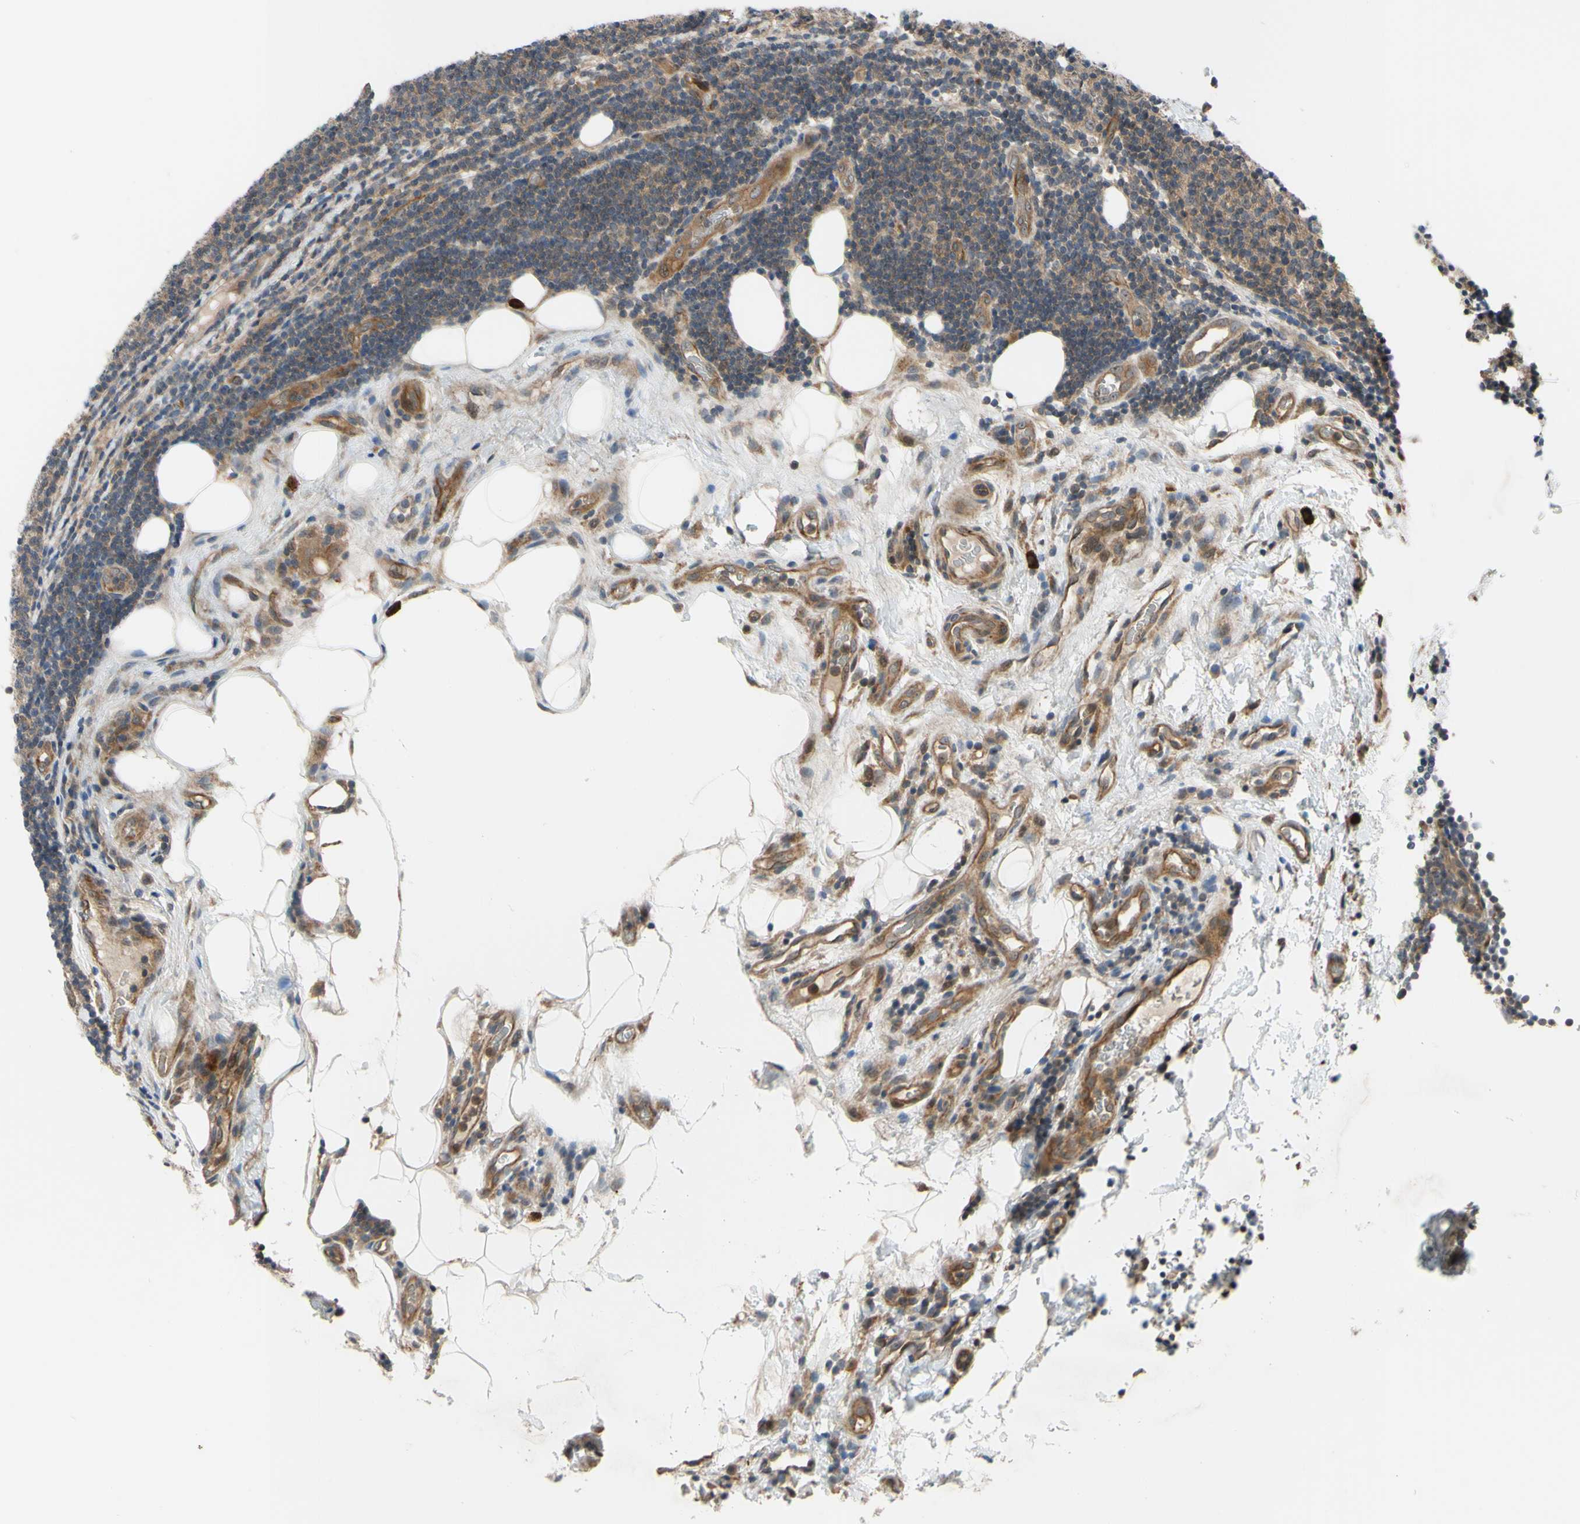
{"staining": {"intensity": "moderate", "quantity": ">75%", "location": "cytoplasmic/membranous"}, "tissue": "lymphoma", "cell_type": "Tumor cells", "image_type": "cancer", "snomed": [{"axis": "morphology", "description": "Malignant lymphoma, non-Hodgkin's type, Low grade"}, {"axis": "topography", "description": "Lymph node"}], "caption": "The micrograph shows staining of lymphoma, revealing moderate cytoplasmic/membranous protein expression (brown color) within tumor cells.", "gene": "COMMD9", "patient": {"sex": "male", "age": 83}}